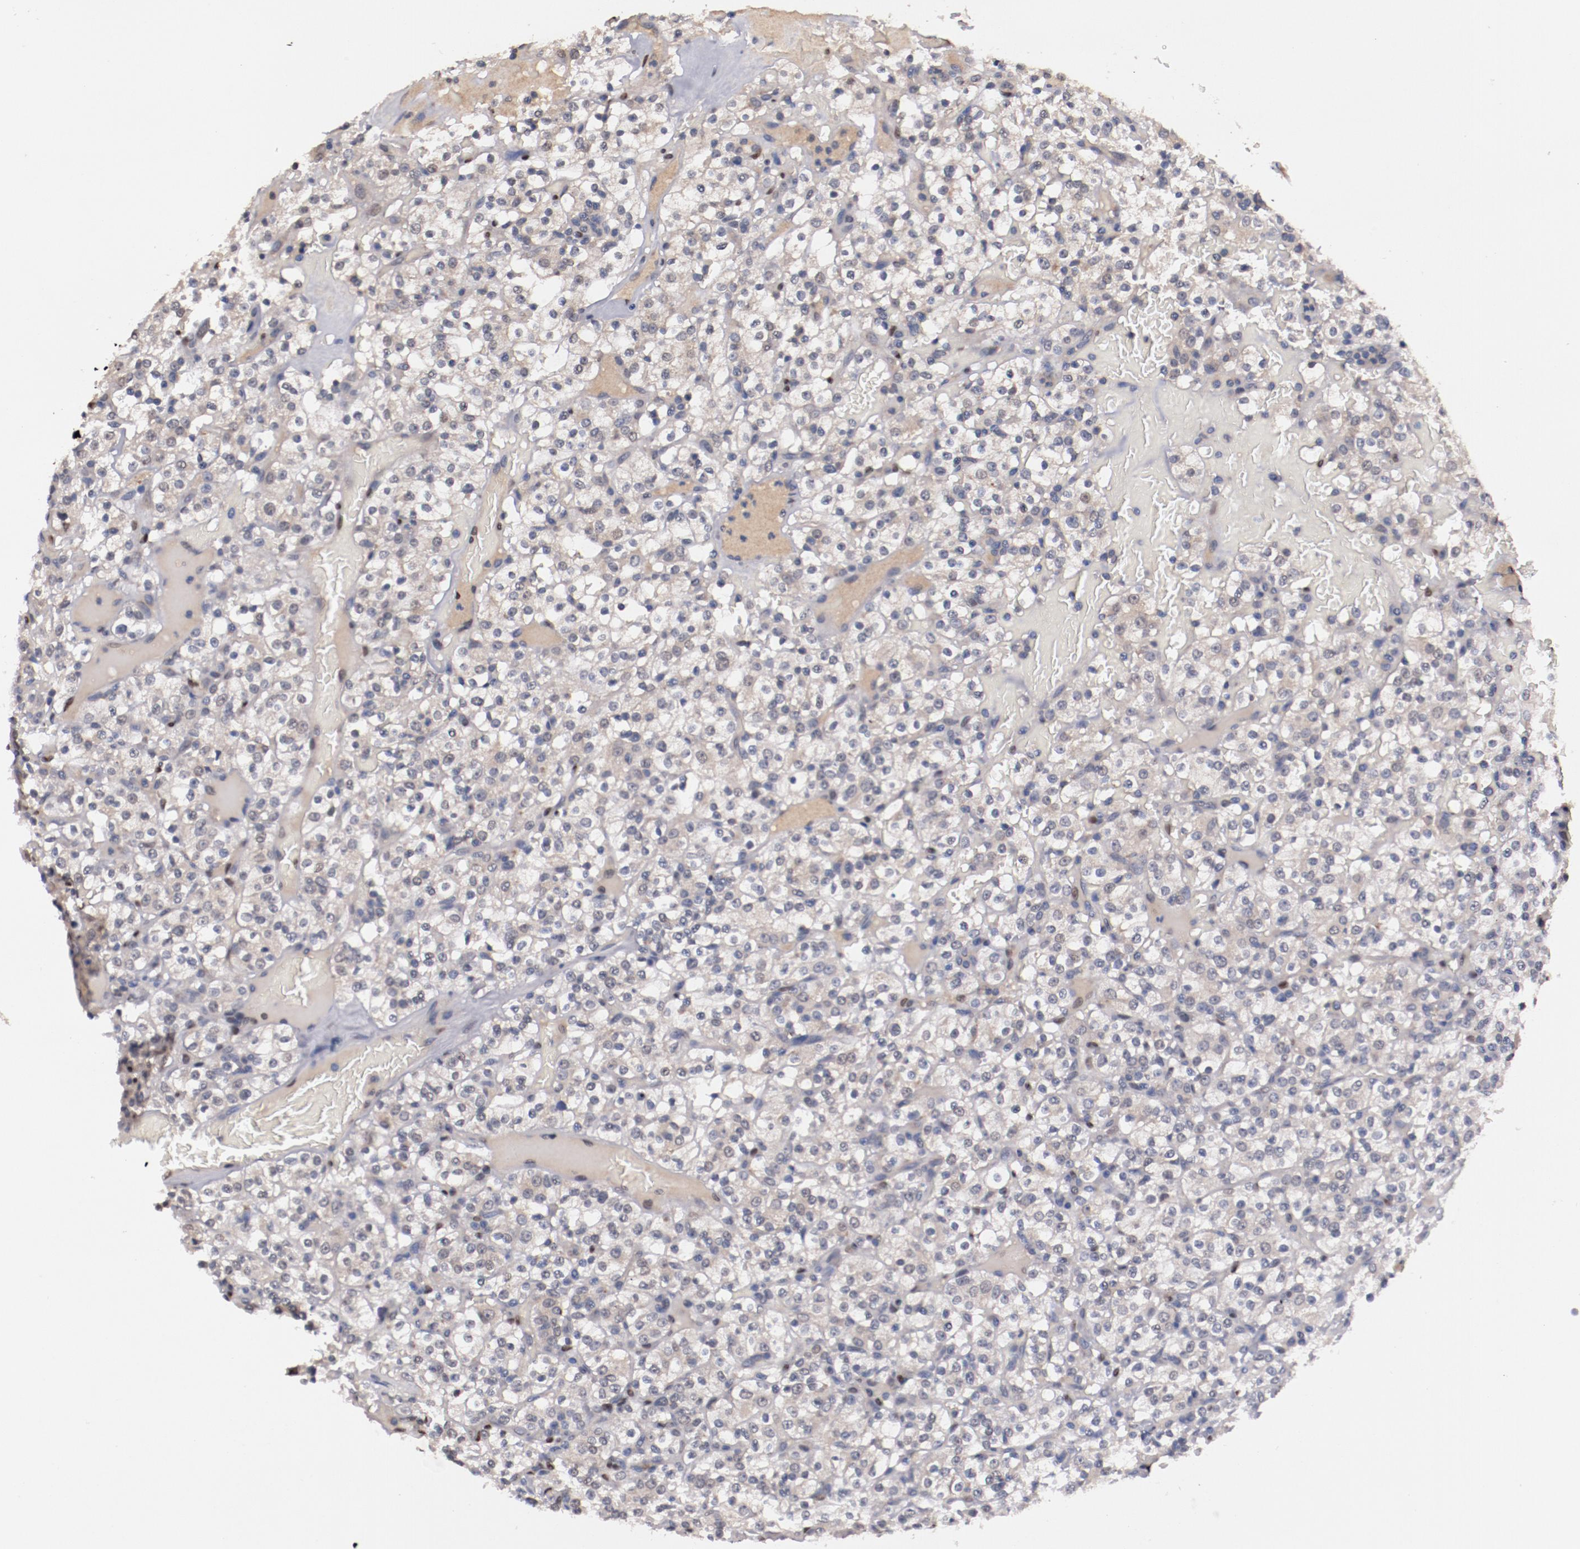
{"staining": {"intensity": "weak", "quantity": "25%-75%", "location": "cytoplasmic/membranous"}, "tissue": "renal cancer", "cell_type": "Tumor cells", "image_type": "cancer", "snomed": [{"axis": "morphology", "description": "Normal tissue, NOS"}, {"axis": "morphology", "description": "Adenocarcinoma, NOS"}, {"axis": "topography", "description": "Kidney"}], "caption": "High-power microscopy captured an immunohistochemistry micrograph of renal cancer, revealing weak cytoplasmic/membranous positivity in approximately 25%-75% of tumor cells.", "gene": "FAM81A", "patient": {"sex": "female", "age": 72}}